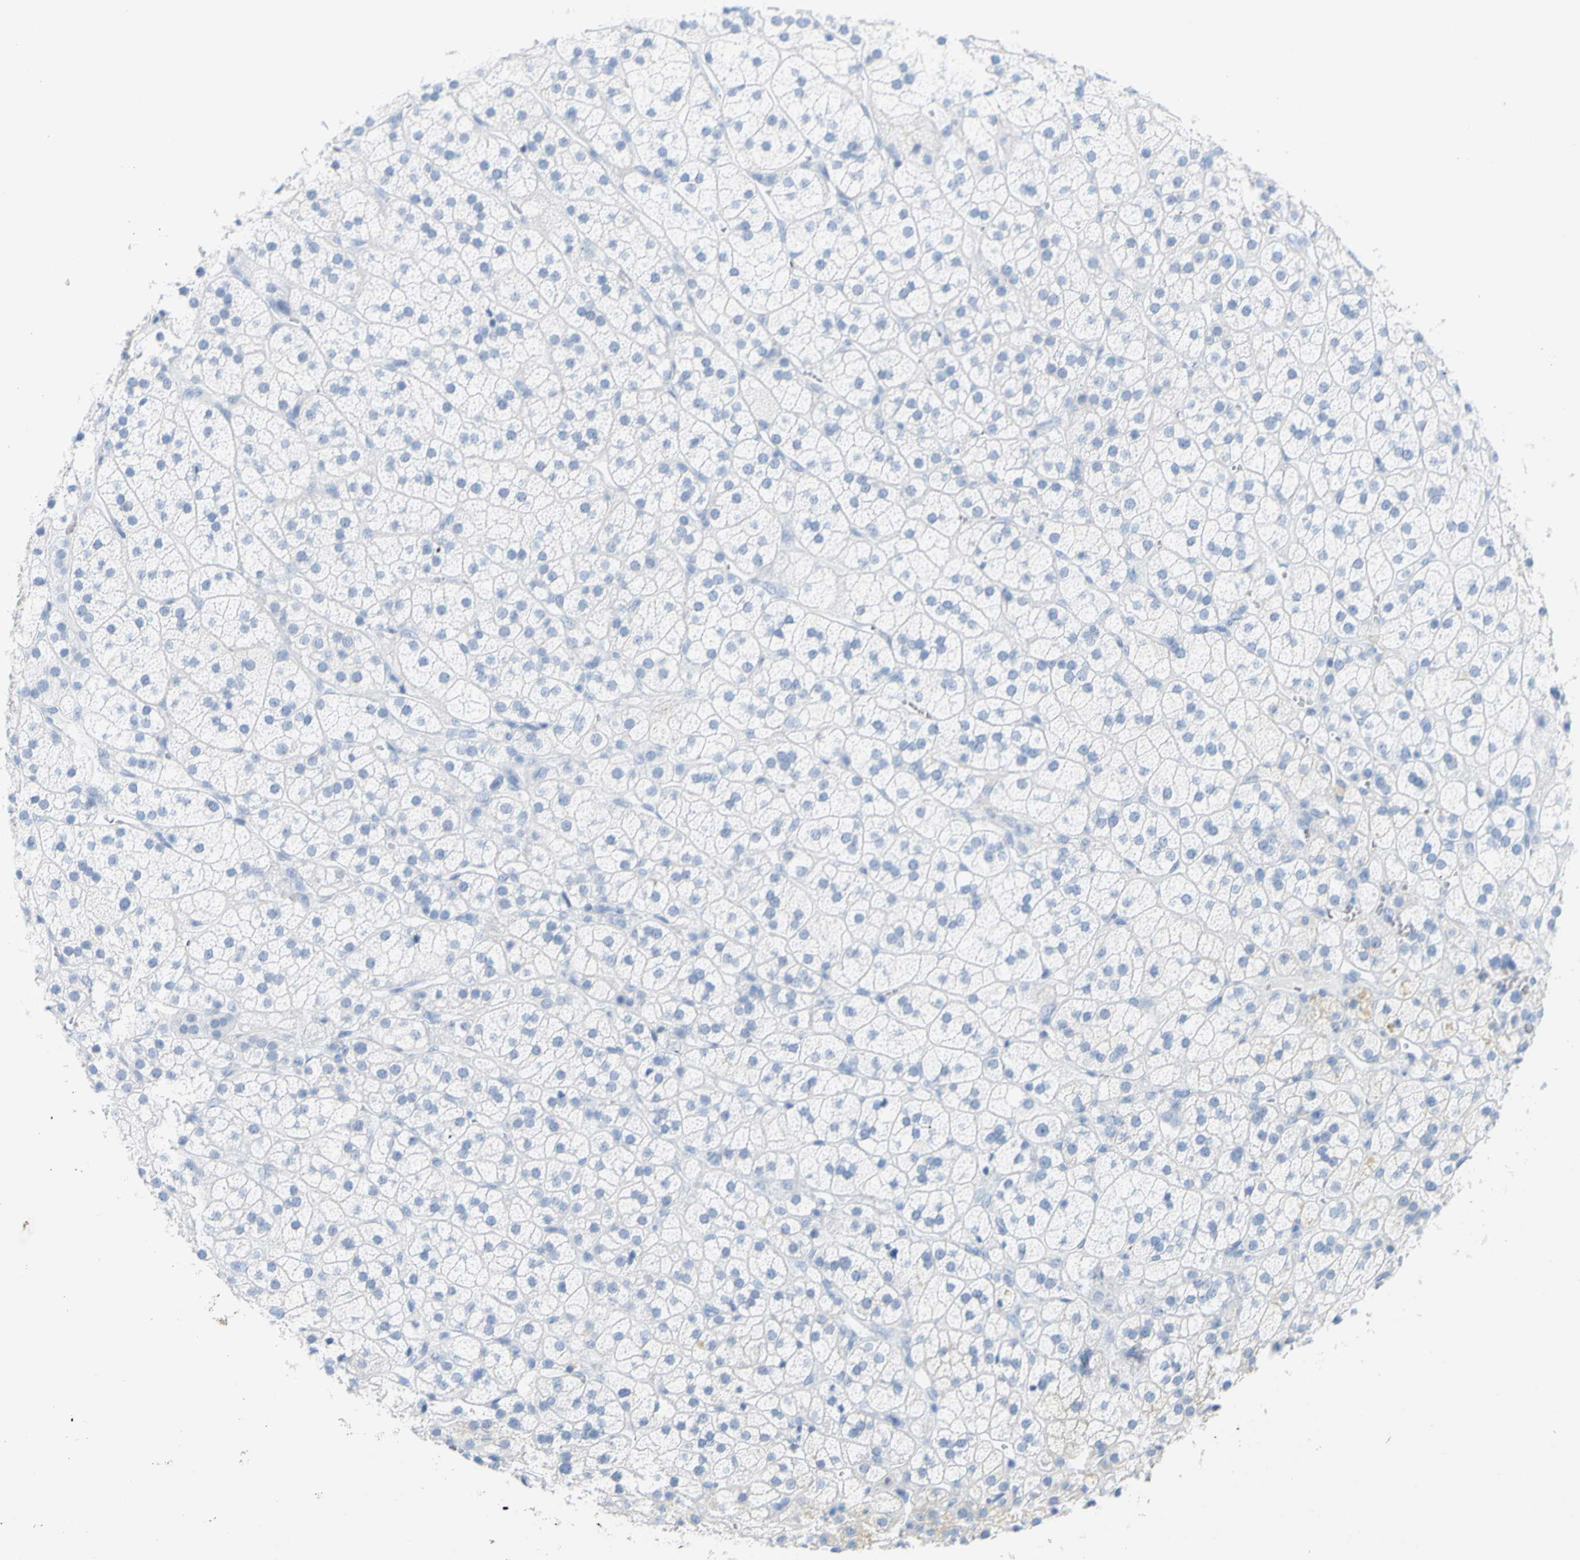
{"staining": {"intensity": "negative", "quantity": "none", "location": "none"}, "tissue": "adrenal gland", "cell_type": "Glandular cells", "image_type": "normal", "snomed": [{"axis": "morphology", "description": "Normal tissue, NOS"}, {"axis": "topography", "description": "Adrenal gland"}], "caption": "Adrenal gland was stained to show a protein in brown. There is no significant positivity in glandular cells. (DAB immunohistochemistry, high magnification).", "gene": "OPN1SW", "patient": {"sex": "male", "age": 56}}